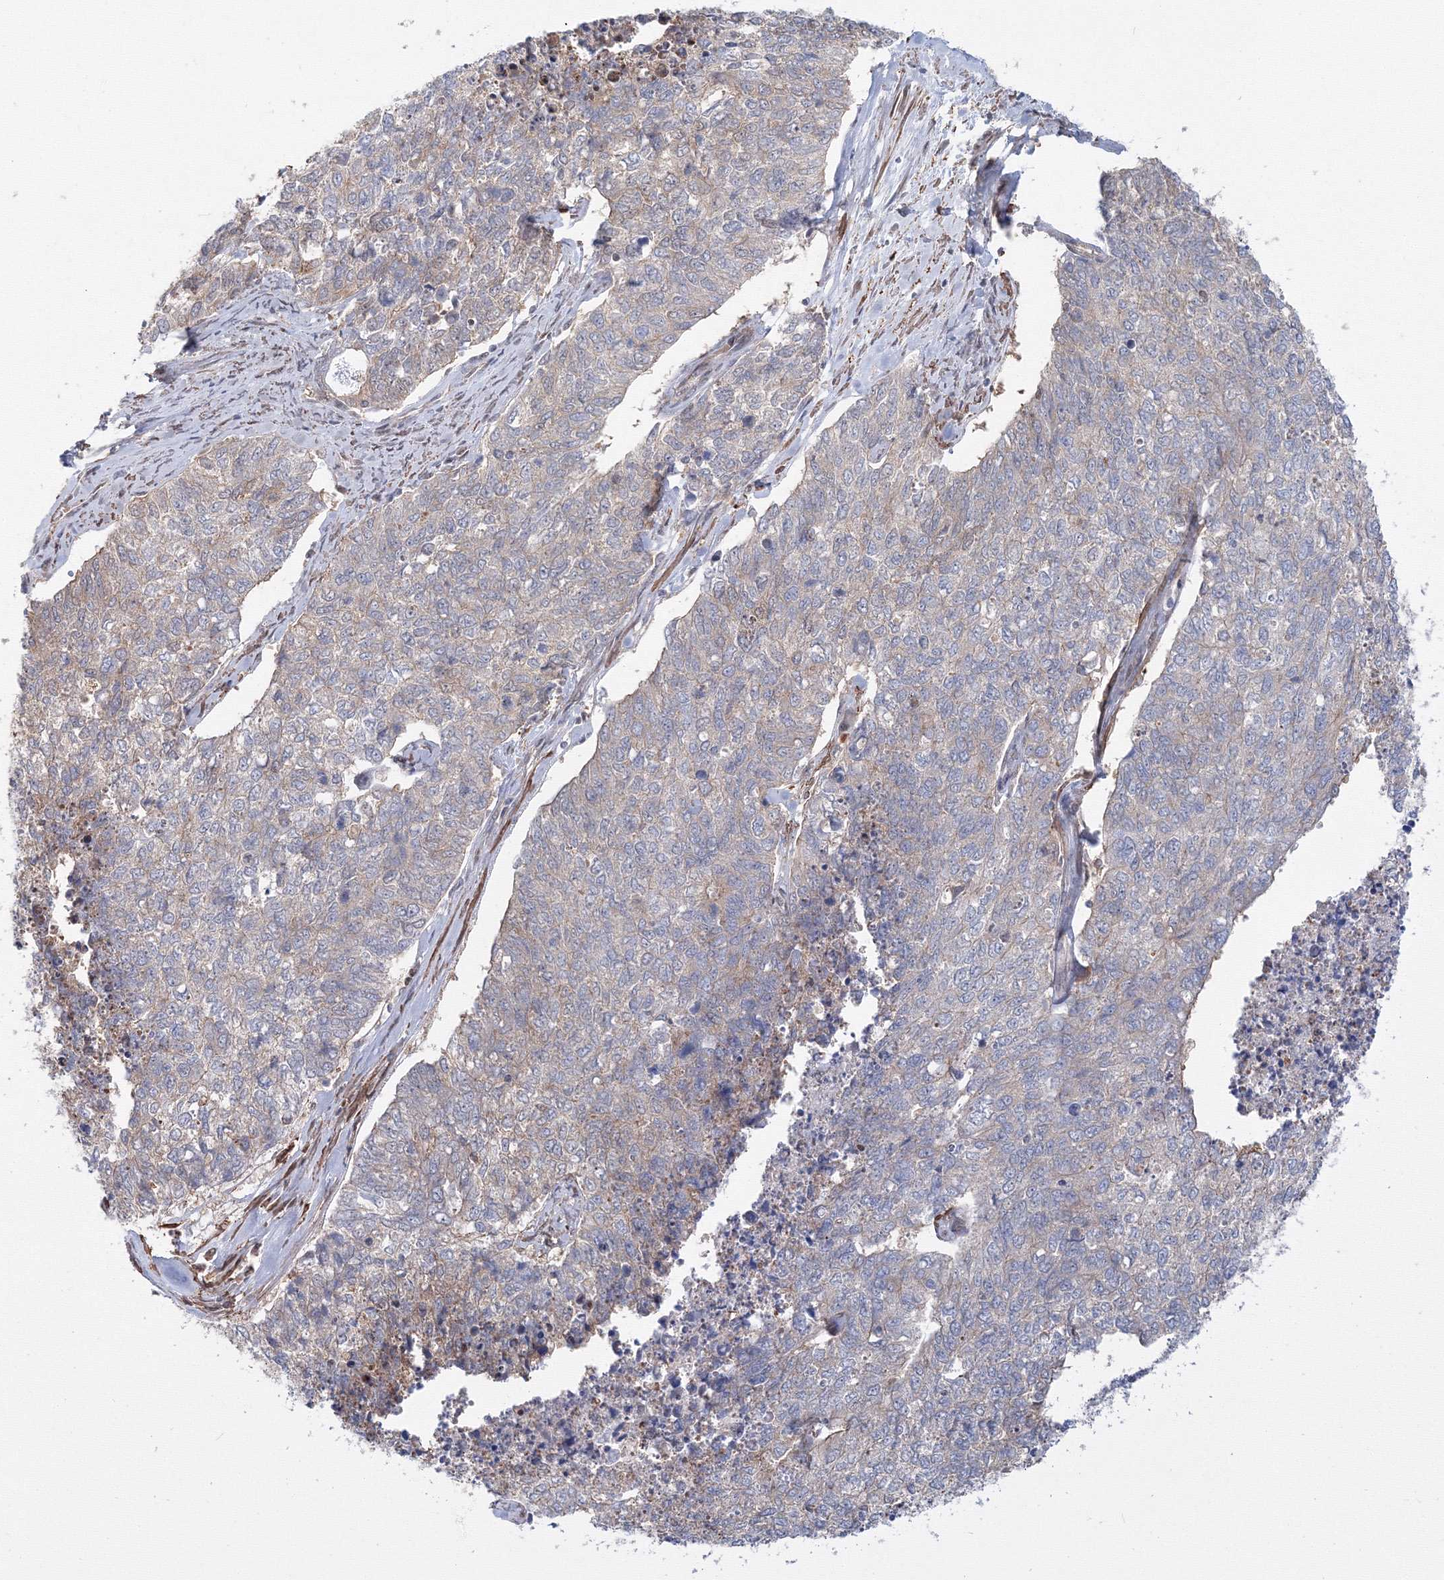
{"staining": {"intensity": "weak", "quantity": "<25%", "location": "cytoplasmic/membranous"}, "tissue": "cervical cancer", "cell_type": "Tumor cells", "image_type": "cancer", "snomed": [{"axis": "morphology", "description": "Squamous cell carcinoma, NOS"}, {"axis": "topography", "description": "Cervix"}], "caption": "A high-resolution micrograph shows immunohistochemistry (IHC) staining of squamous cell carcinoma (cervical), which demonstrates no significant positivity in tumor cells.", "gene": "ARHGAP21", "patient": {"sex": "female", "age": 63}}